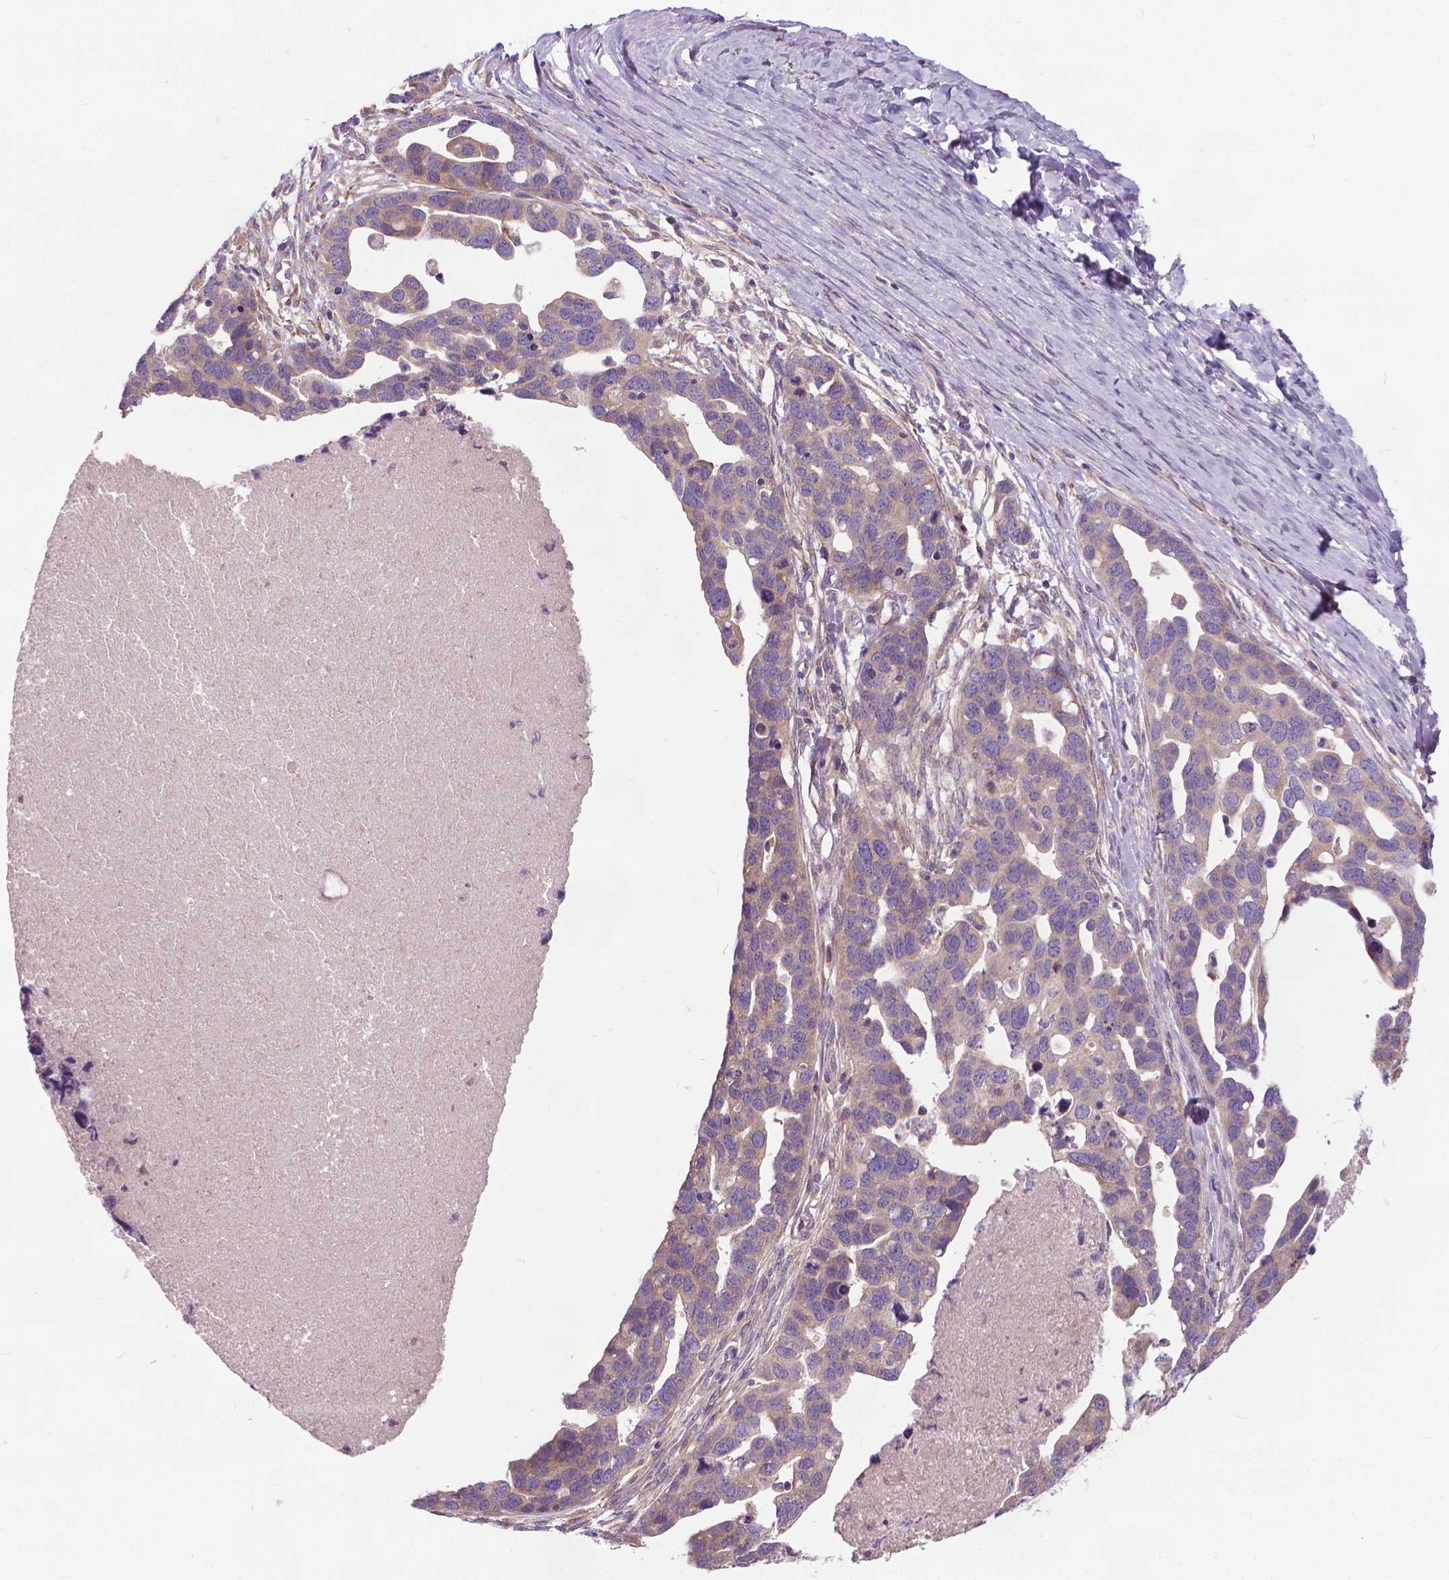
{"staining": {"intensity": "weak", "quantity": "<25%", "location": "cytoplasmic/membranous"}, "tissue": "ovarian cancer", "cell_type": "Tumor cells", "image_type": "cancer", "snomed": [{"axis": "morphology", "description": "Cystadenocarcinoma, serous, NOS"}, {"axis": "topography", "description": "Ovary"}], "caption": "This is an IHC histopathology image of ovarian cancer. There is no expression in tumor cells.", "gene": "NUDT1", "patient": {"sex": "female", "age": 54}}